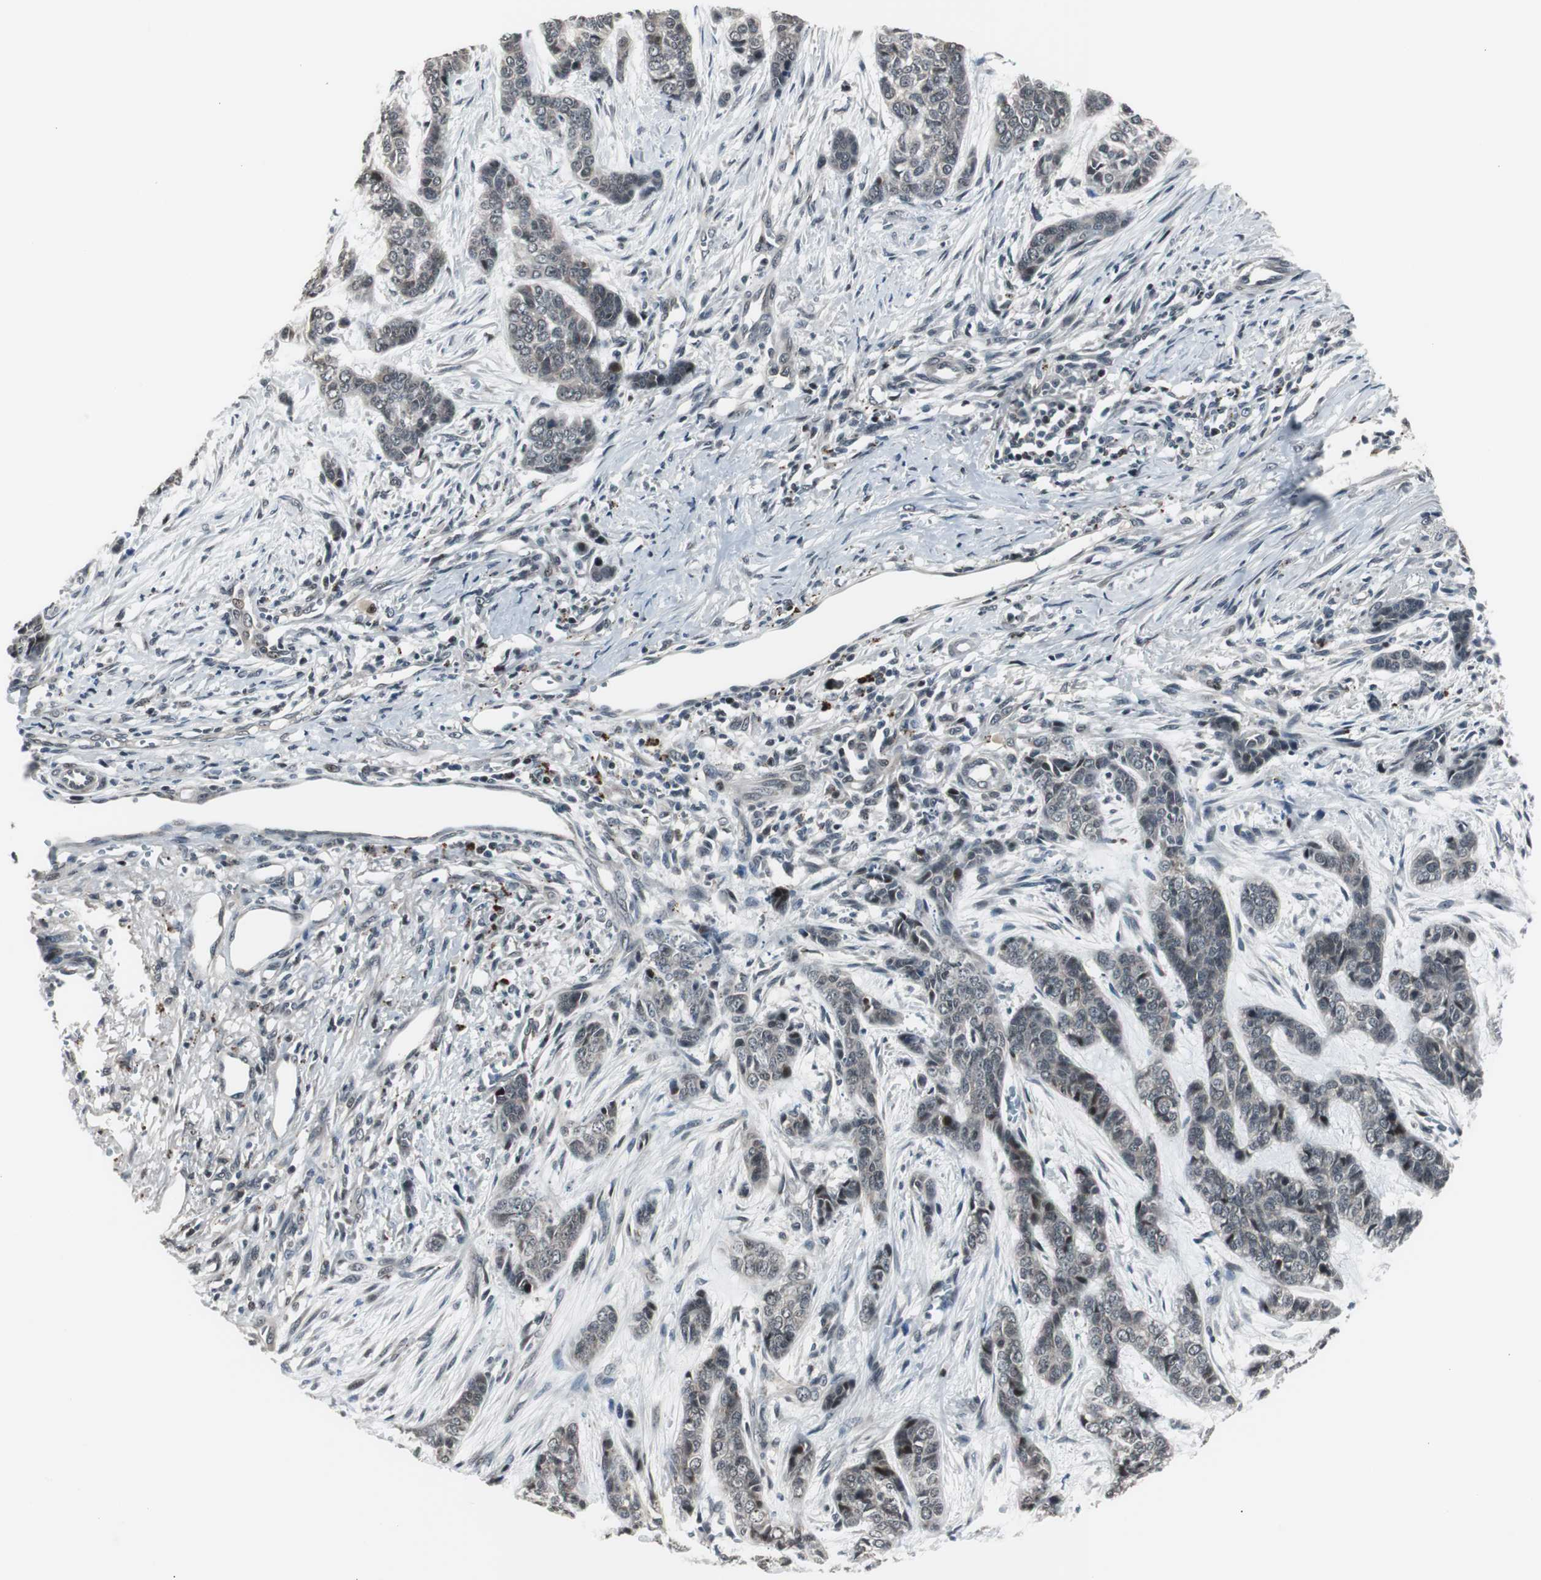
{"staining": {"intensity": "moderate", "quantity": "<25%", "location": "nuclear"}, "tissue": "skin cancer", "cell_type": "Tumor cells", "image_type": "cancer", "snomed": [{"axis": "morphology", "description": "Basal cell carcinoma"}, {"axis": "topography", "description": "Skin"}], "caption": "IHC of human skin basal cell carcinoma displays low levels of moderate nuclear expression in about <25% of tumor cells. The protein of interest is stained brown, and the nuclei are stained in blue (DAB (3,3'-diaminobenzidine) IHC with brightfield microscopy, high magnification).", "gene": "BOLA1", "patient": {"sex": "female", "age": 64}}